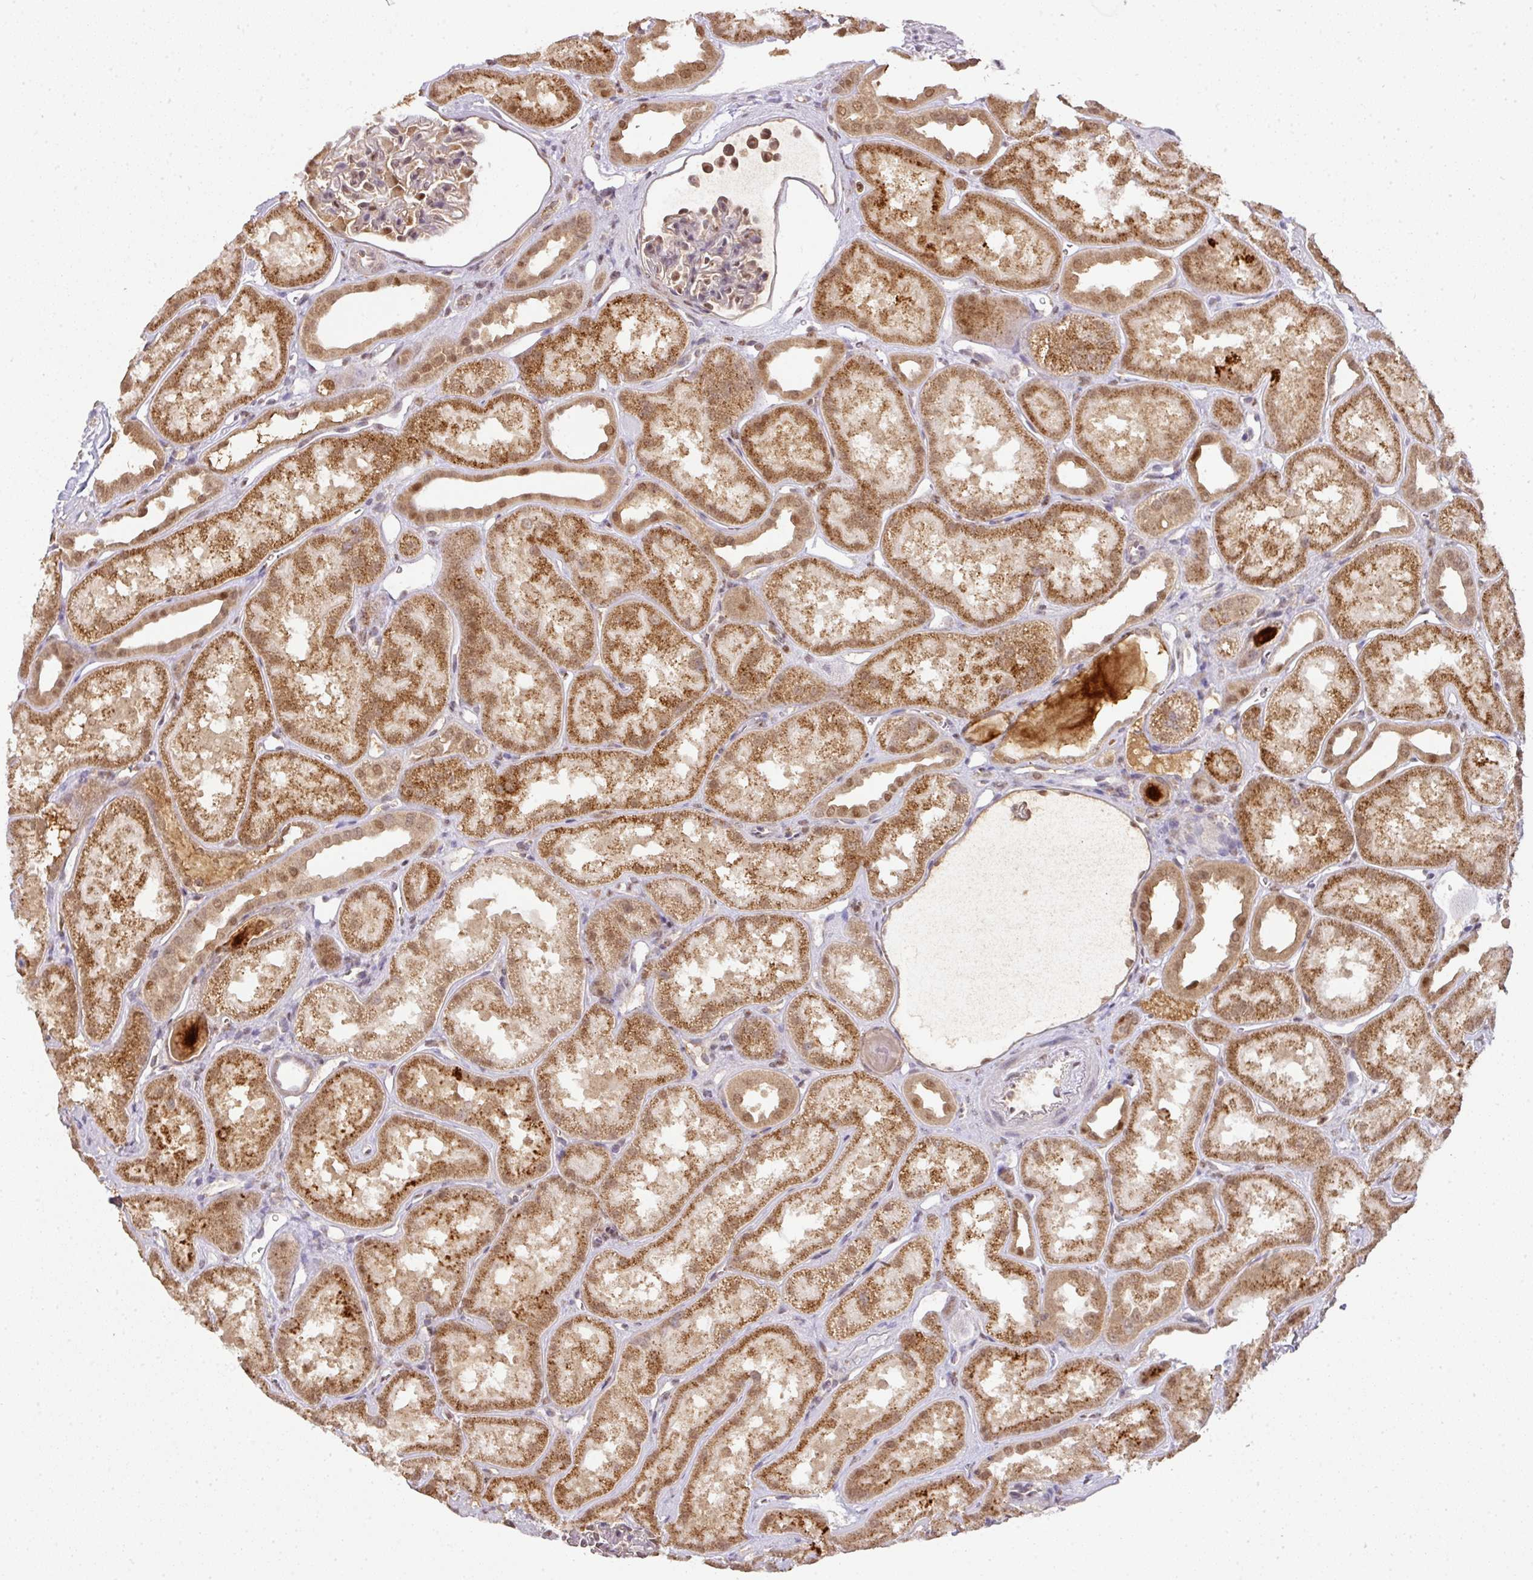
{"staining": {"intensity": "moderate", "quantity": "<25%", "location": "nuclear"}, "tissue": "kidney", "cell_type": "Cells in glomeruli", "image_type": "normal", "snomed": [{"axis": "morphology", "description": "Normal tissue, NOS"}, {"axis": "topography", "description": "Kidney"}], "caption": "Brown immunohistochemical staining in benign kidney demonstrates moderate nuclear staining in about <25% of cells in glomeruli.", "gene": "RANBP9", "patient": {"sex": "male", "age": 61}}